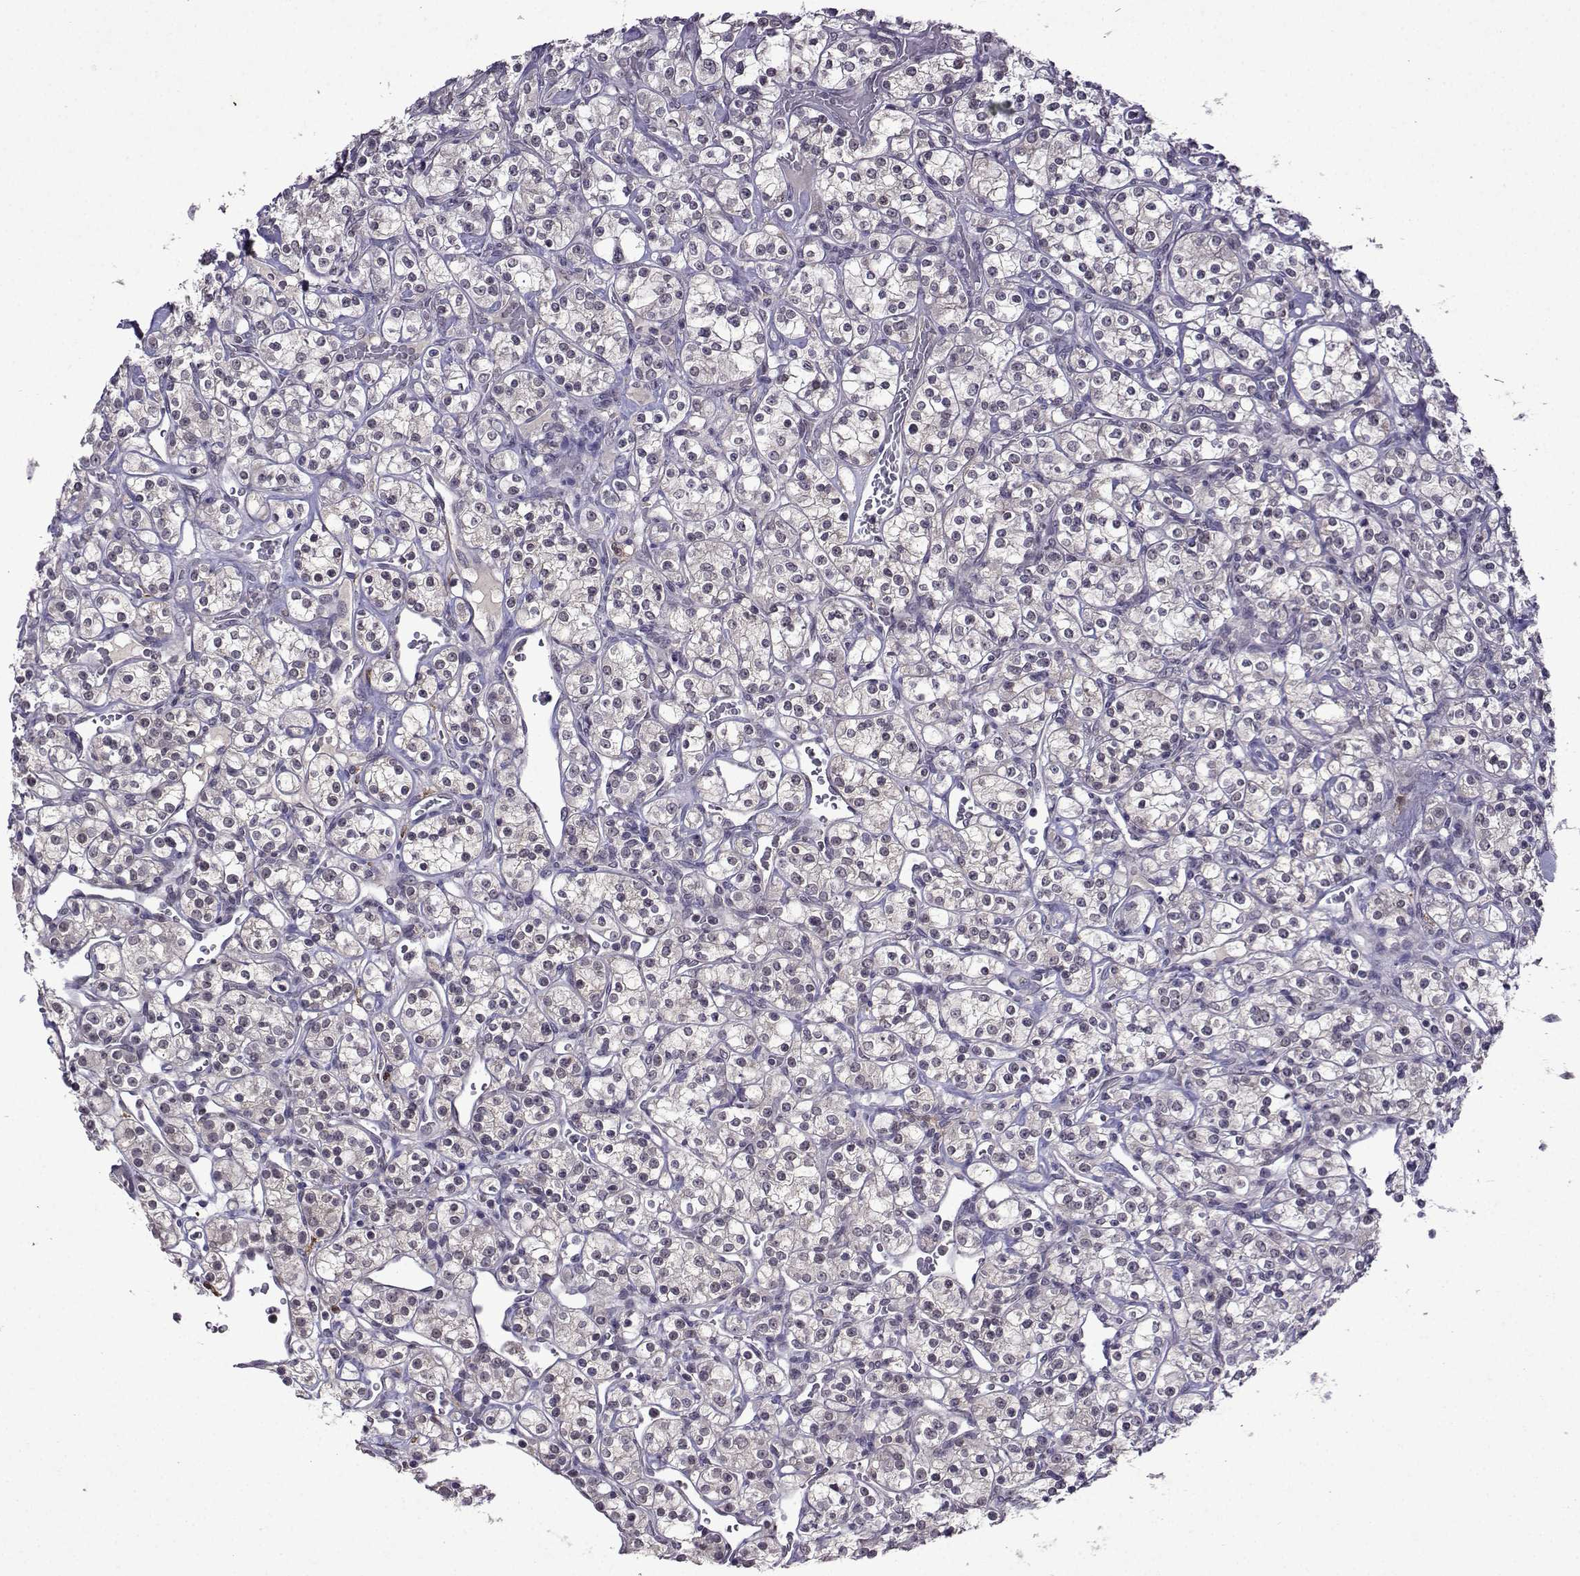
{"staining": {"intensity": "negative", "quantity": "none", "location": "none"}, "tissue": "renal cancer", "cell_type": "Tumor cells", "image_type": "cancer", "snomed": [{"axis": "morphology", "description": "Adenocarcinoma, NOS"}, {"axis": "topography", "description": "Kidney"}], "caption": "High power microscopy image of an immunohistochemistry (IHC) micrograph of adenocarcinoma (renal), revealing no significant positivity in tumor cells. (DAB immunohistochemistry with hematoxylin counter stain).", "gene": "CCL28", "patient": {"sex": "male", "age": 77}}